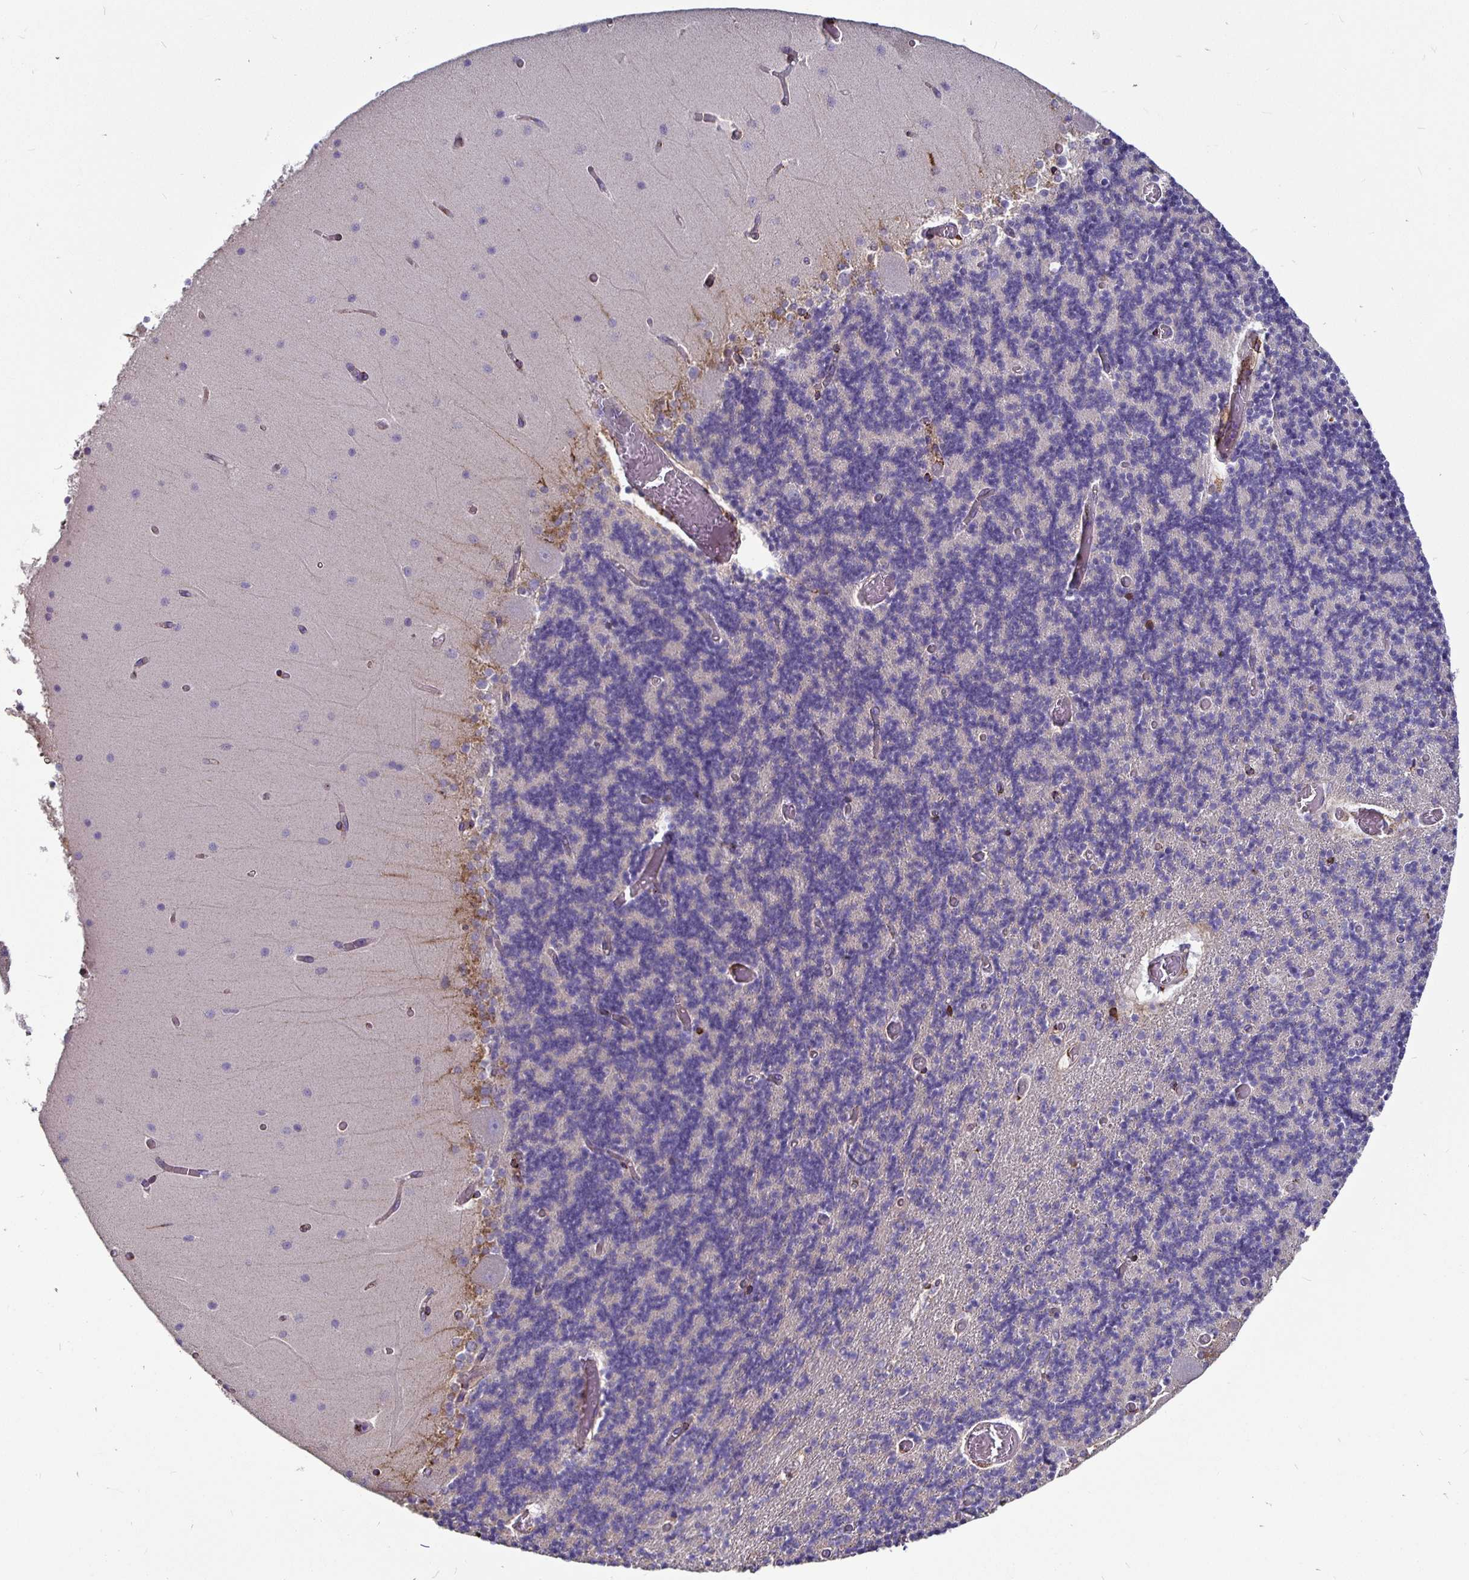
{"staining": {"intensity": "negative", "quantity": "none", "location": "none"}, "tissue": "cerebellum", "cell_type": "Cells in granular layer", "image_type": "normal", "snomed": [{"axis": "morphology", "description": "Normal tissue, NOS"}, {"axis": "topography", "description": "Cerebellum"}], "caption": "This is an IHC micrograph of normal cerebellum. There is no expression in cells in granular layer.", "gene": "P4HA2", "patient": {"sex": "female", "age": 28}}